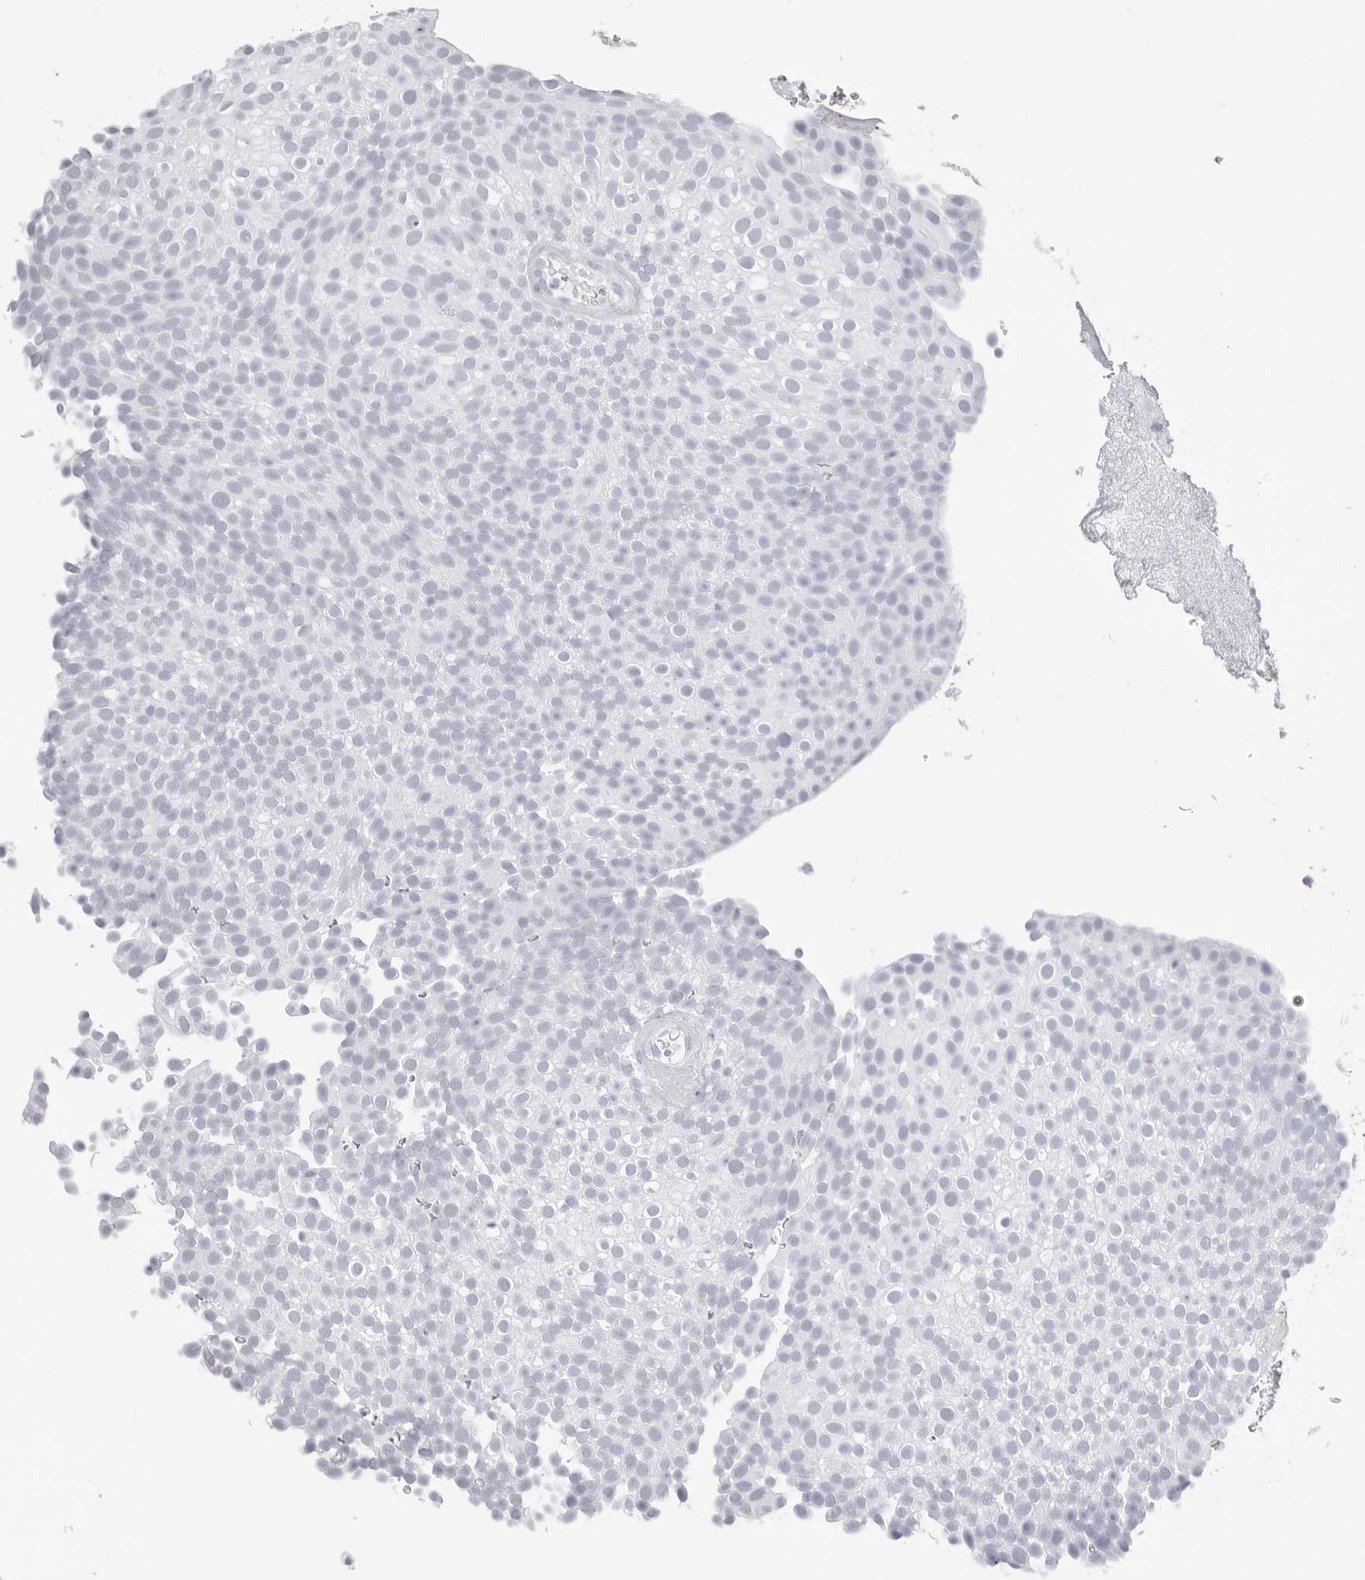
{"staining": {"intensity": "negative", "quantity": "none", "location": "none"}, "tissue": "urothelial cancer", "cell_type": "Tumor cells", "image_type": "cancer", "snomed": [{"axis": "morphology", "description": "Urothelial carcinoma, Low grade"}, {"axis": "topography", "description": "Urinary bladder"}], "caption": "Protein analysis of urothelial cancer displays no significant staining in tumor cells. The staining was performed using DAB to visualize the protein expression in brown, while the nuclei were stained in blue with hematoxylin (Magnification: 20x).", "gene": "CST2", "patient": {"sex": "male", "age": 78}}